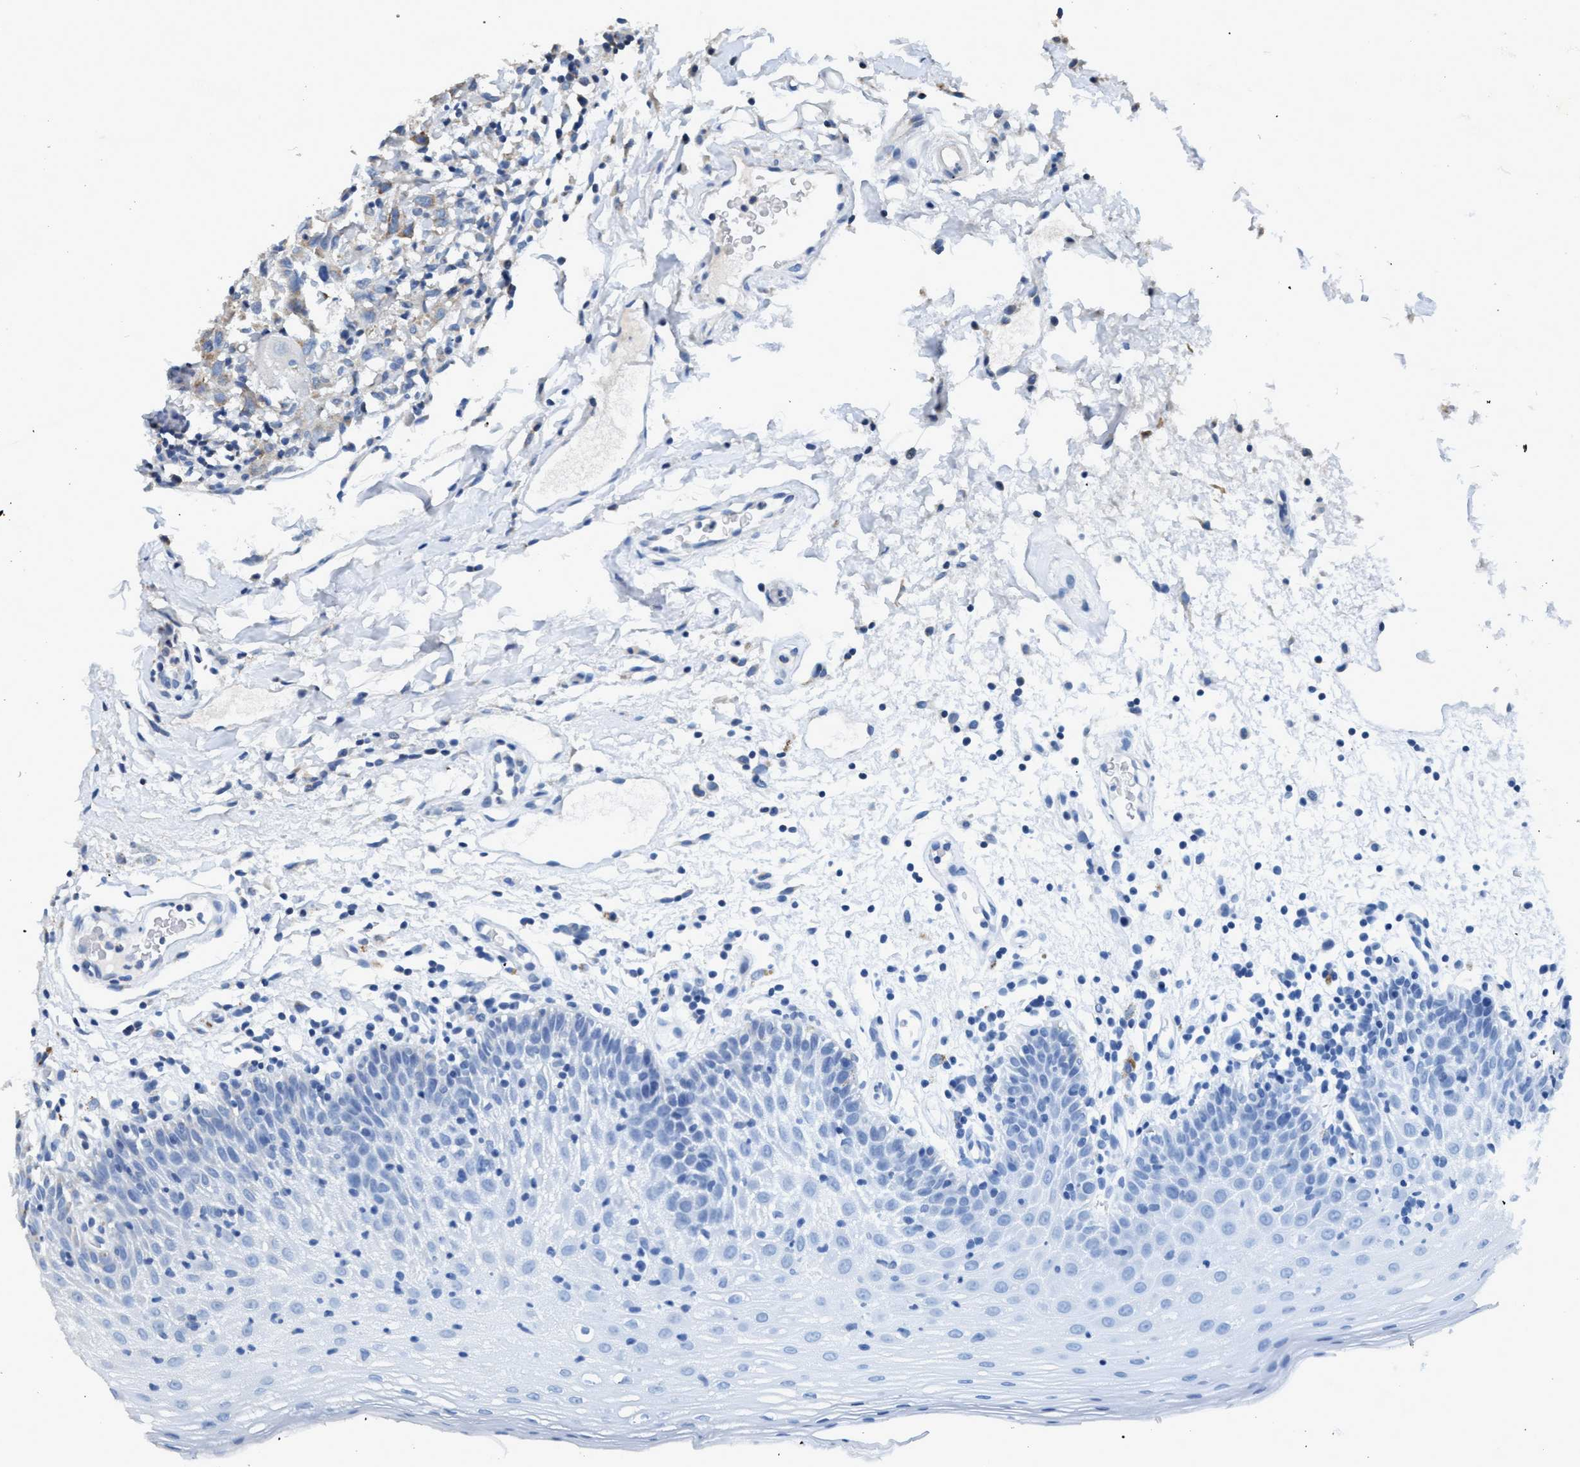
{"staining": {"intensity": "negative", "quantity": "none", "location": "none"}, "tissue": "oral mucosa", "cell_type": "Squamous epithelial cells", "image_type": "normal", "snomed": [{"axis": "morphology", "description": "Normal tissue, NOS"}, {"axis": "morphology", "description": "Squamous cell carcinoma, NOS"}, {"axis": "topography", "description": "Skeletal muscle"}, {"axis": "topography", "description": "Oral tissue"}, {"axis": "topography", "description": "Head-Neck"}], "caption": "Protein analysis of benign oral mucosa shows no significant staining in squamous epithelial cells. The staining was performed using DAB to visualize the protein expression in brown, while the nuclei were stained in blue with hematoxylin (Magnification: 20x).", "gene": "ANKFN1", "patient": {"sex": "male", "age": 71}}